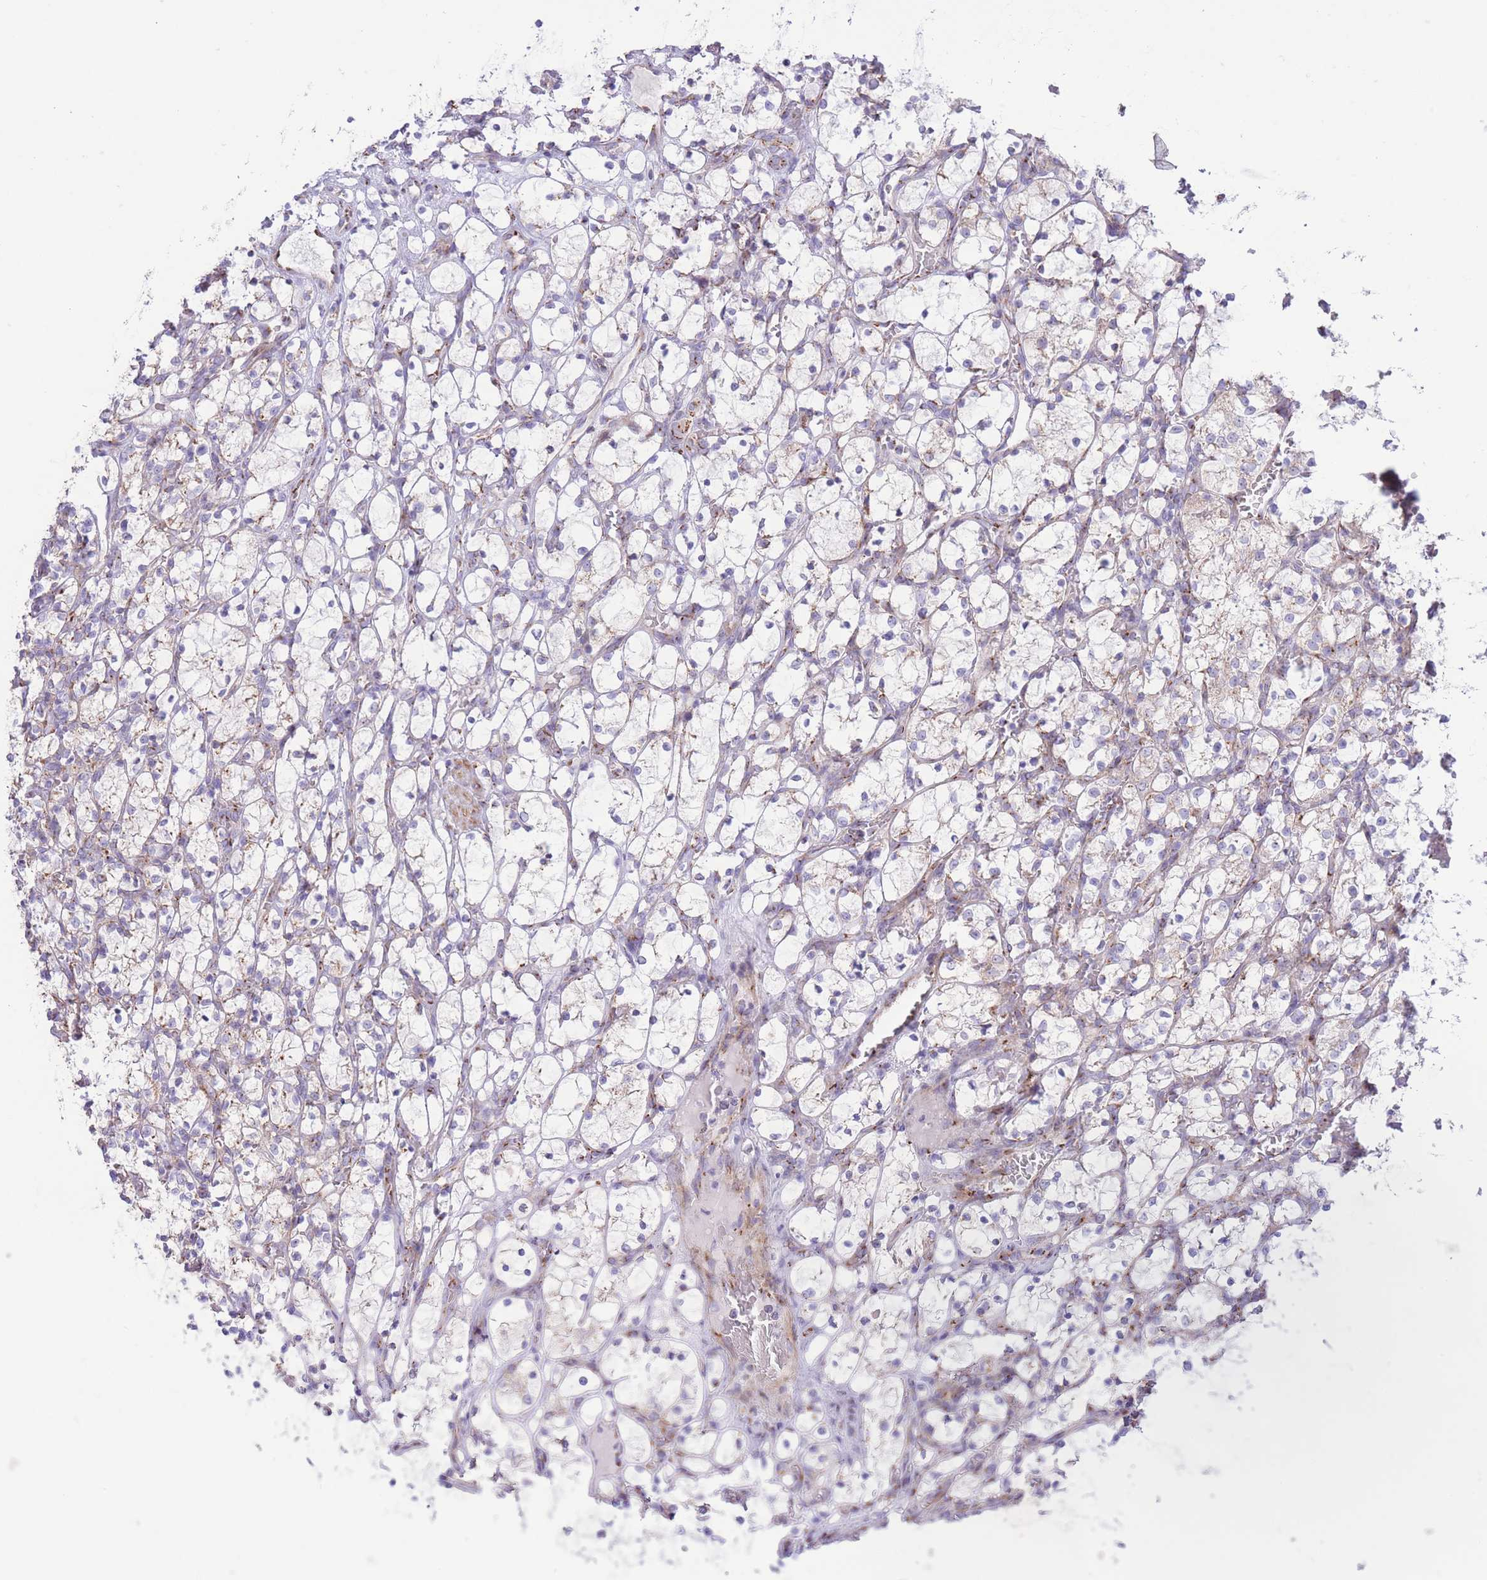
{"staining": {"intensity": "negative", "quantity": "none", "location": "none"}, "tissue": "renal cancer", "cell_type": "Tumor cells", "image_type": "cancer", "snomed": [{"axis": "morphology", "description": "Adenocarcinoma, NOS"}, {"axis": "topography", "description": "Kidney"}], "caption": "Immunohistochemistry (IHC) photomicrograph of neoplastic tissue: human adenocarcinoma (renal) stained with DAB shows no significant protein positivity in tumor cells.", "gene": "MPND", "patient": {"sex": "female", "age": 69}}